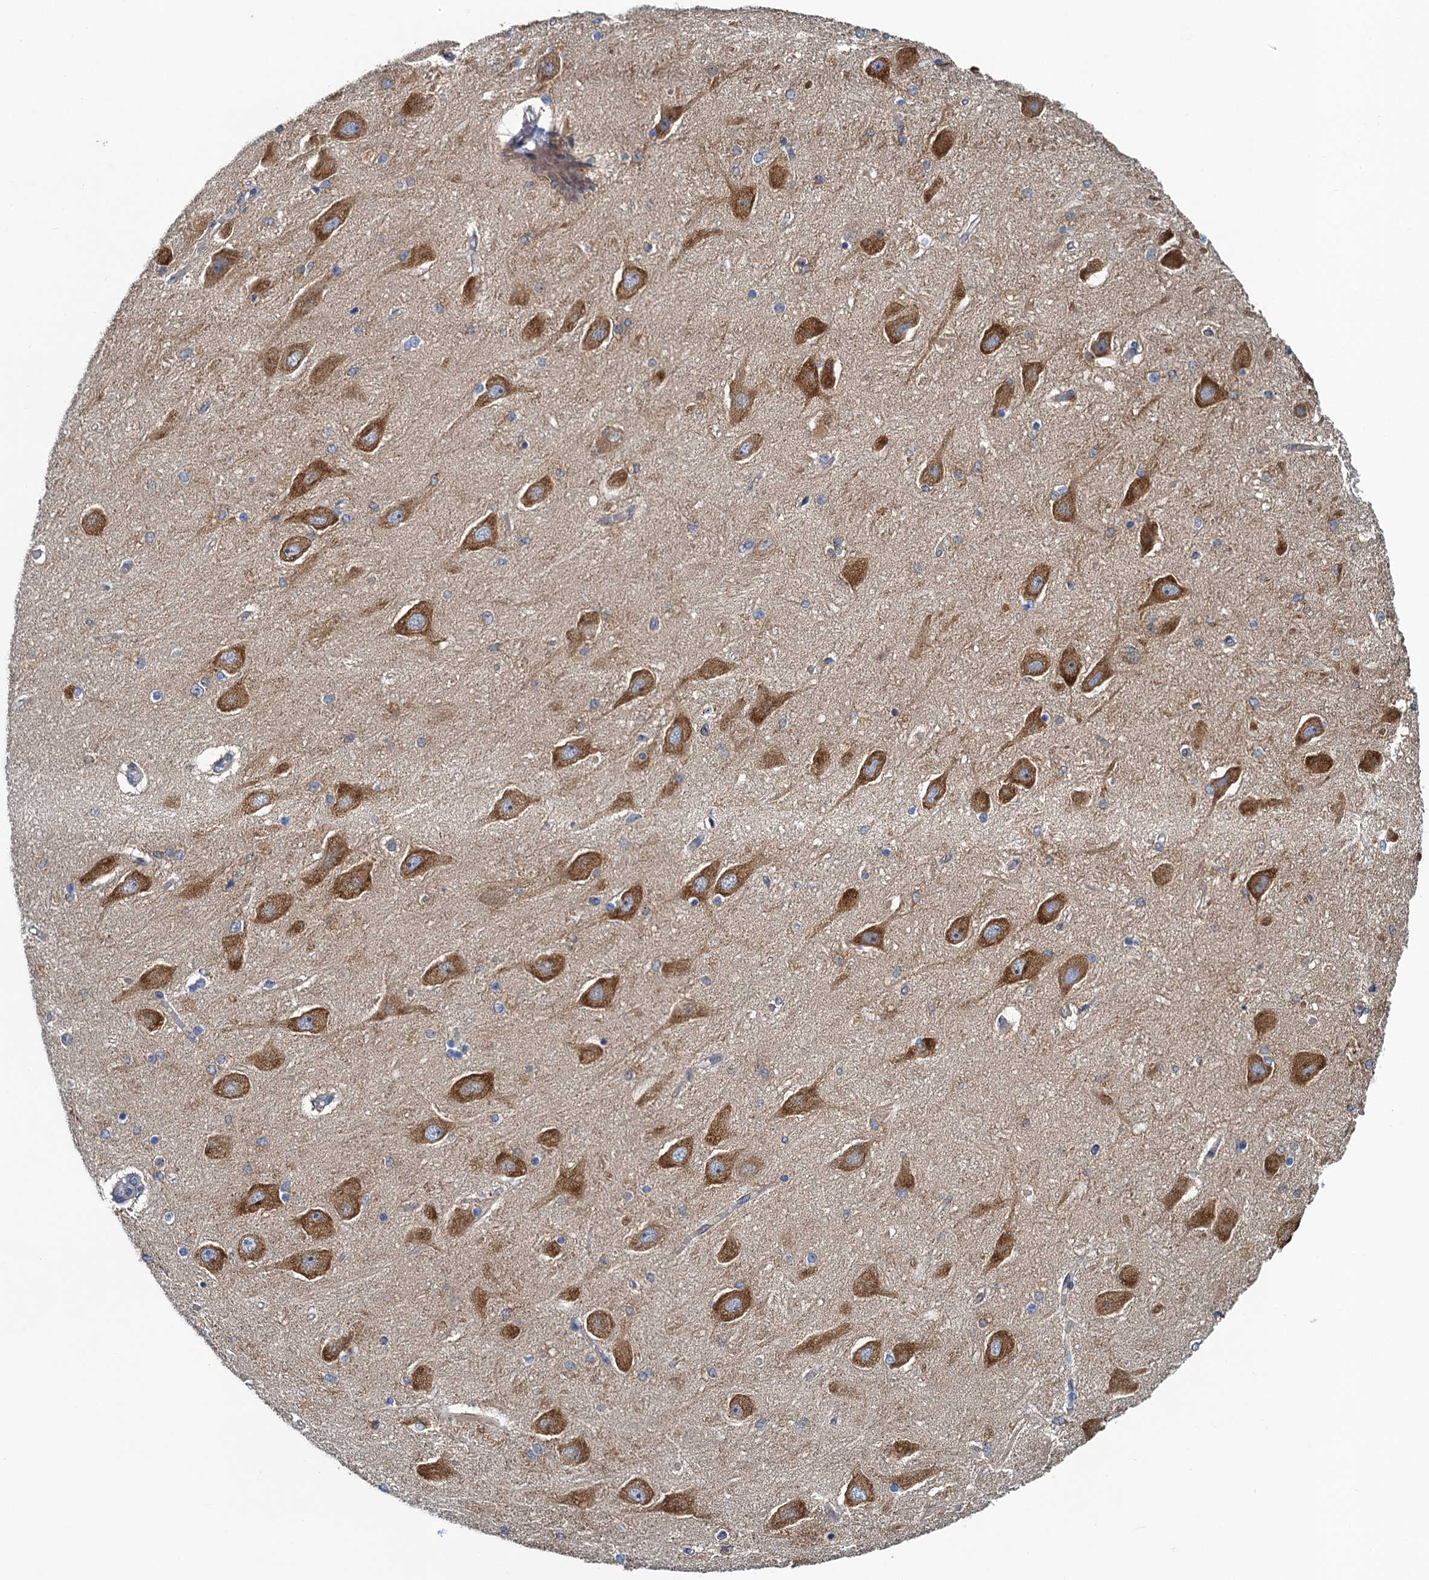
{"staining": {"intensity": "moderate", "quantity": "<25%", "location": "cytoplasmic/membranous"}, "tissue": "hippocampus", "cell_type": "Glial cells", "image_type": "normal", "snomed": [{"axis": "morphology", "description": "Normal tissue, NOS"}, {"axis": "topography", "description": "Hippocampus"}], "caption": "The micrograph exhibits staining of unremarkable hippocampus, revealing moderate cytoplasmic/membranous protein expression (brown color) within glial cells. The staining is performed using DAB (3,3'-diaminobenzidine) brown chromogen to label protein expression. The nuclei are counter-stained blue using hematoxylin.", "gene": "NCKAP1L", "patient": {"sex": "female", "age": 54}}